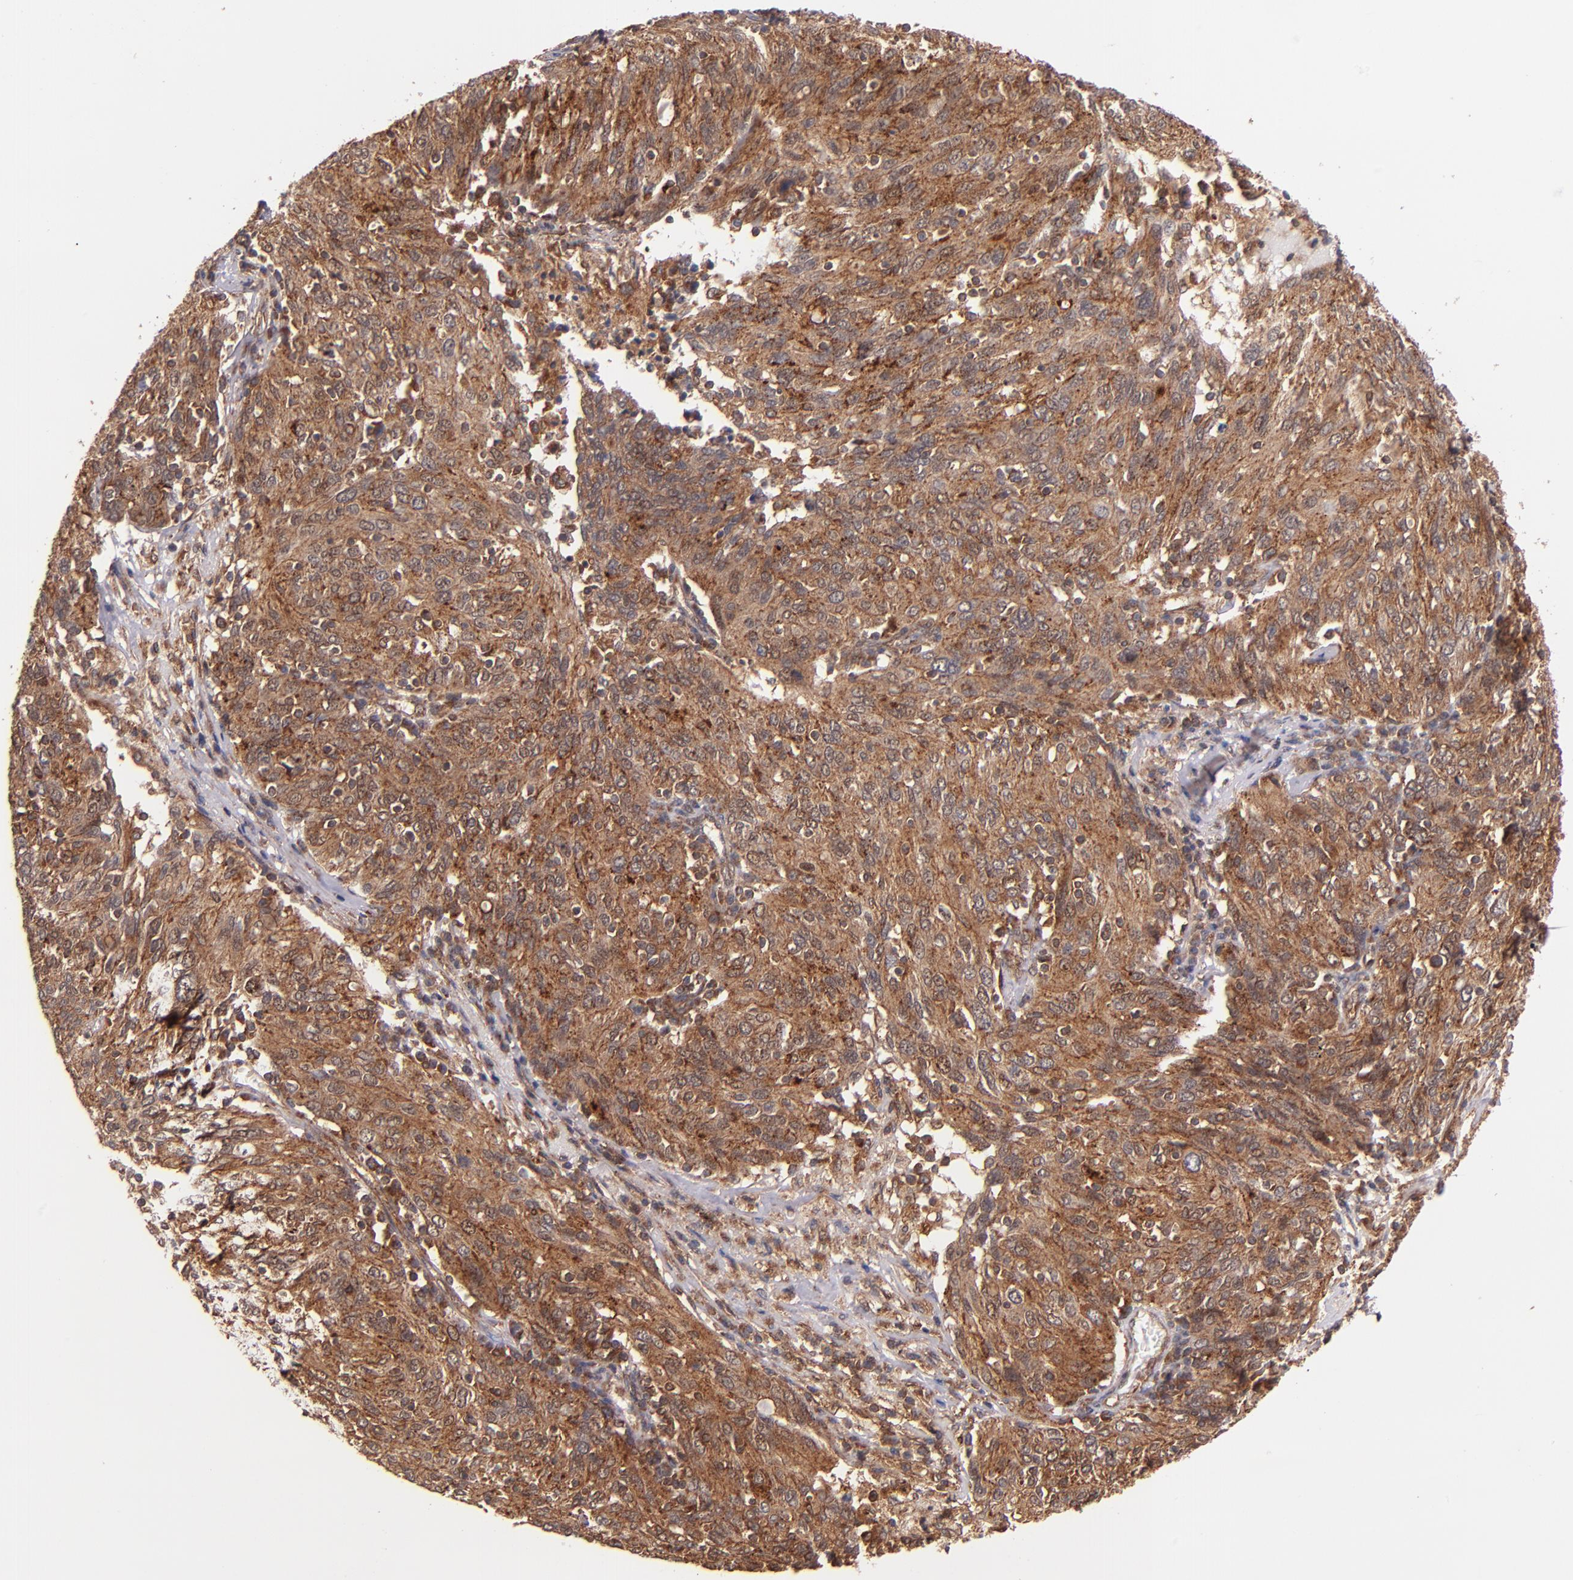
{"staining": {"intensity": "strong", "quantity": ">75%", "location": "cytoplasmic/membranous"}, "tissue": "ovarian cancer", "cell_type": "Tumor cells", "image_type": "cancer", "snomed": [{"axis": "morphology", "description": "Carcinoma, endometroid"}, {"axis": "topography", "description": "Ovary"}], "caption": "Immunohistochemistry micrograph of ovarian endometroid carcinoma stained for a protein (brown), which shows high levels of strong cytoplasmic/membranous staining in about >75% of tumor cells.", "gene": "STX8", "patient": {"sex": "female", "age": 50}}